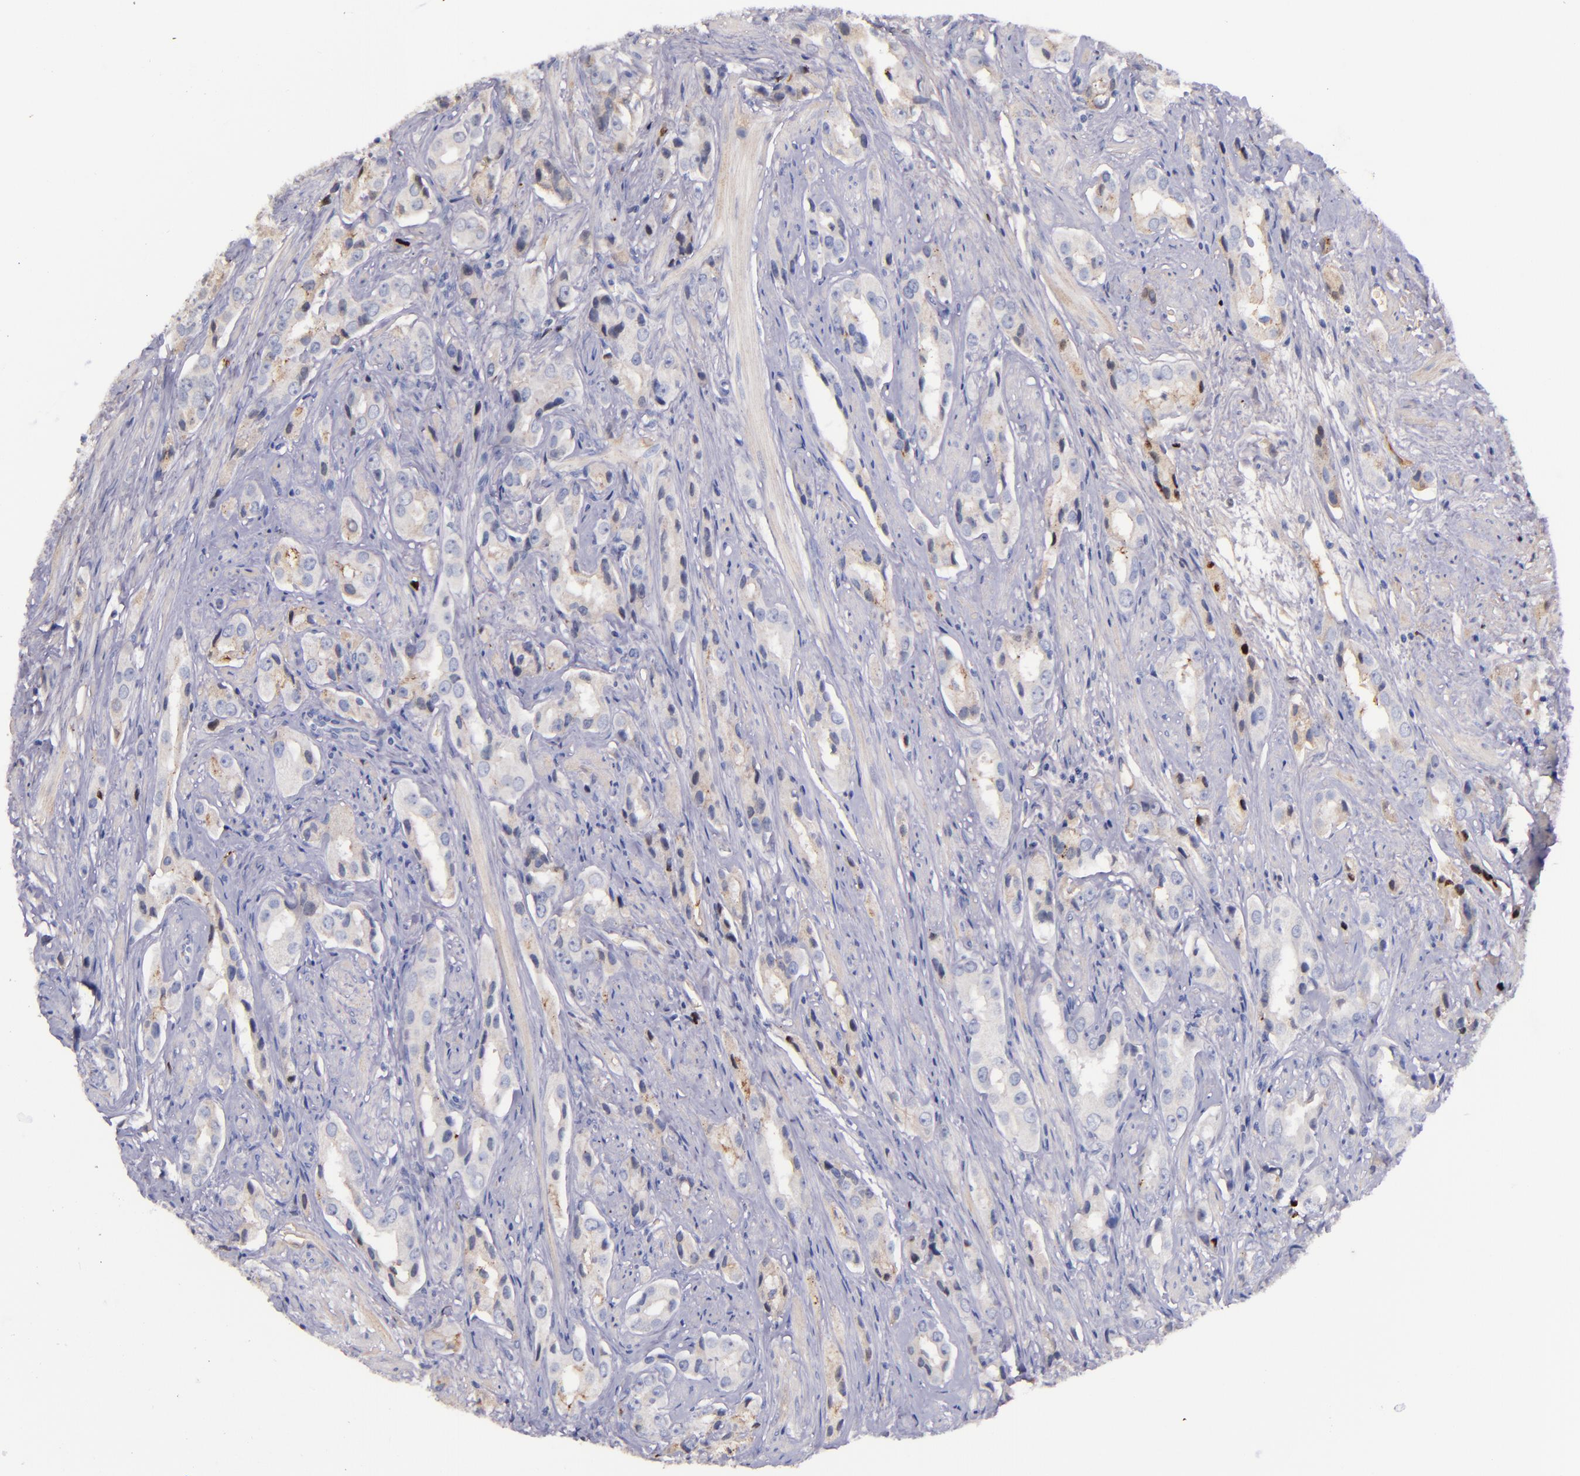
{"staining": {"intensity": "weak", "quantity": ">75%", "location": "cytoplasmic/membranous"}, "tissue": "prostate cancer", "cell_type": "Tumor cells", "image_type": "cancer", "snomed": [{"axis": "morphology", "description": "Adenocarcinoma, Medium grade"}, {"axis": "topography", "description": "Prostate"}], "caption": "A histopathology image showing weak cytoplasmic/membranous staining in approximately >75% of tumor cells in prostate cancer, as visualized by brown immunohistochemical staining.", "gene": "KNG1", "patient": {"sex": "male", "age": 53}}